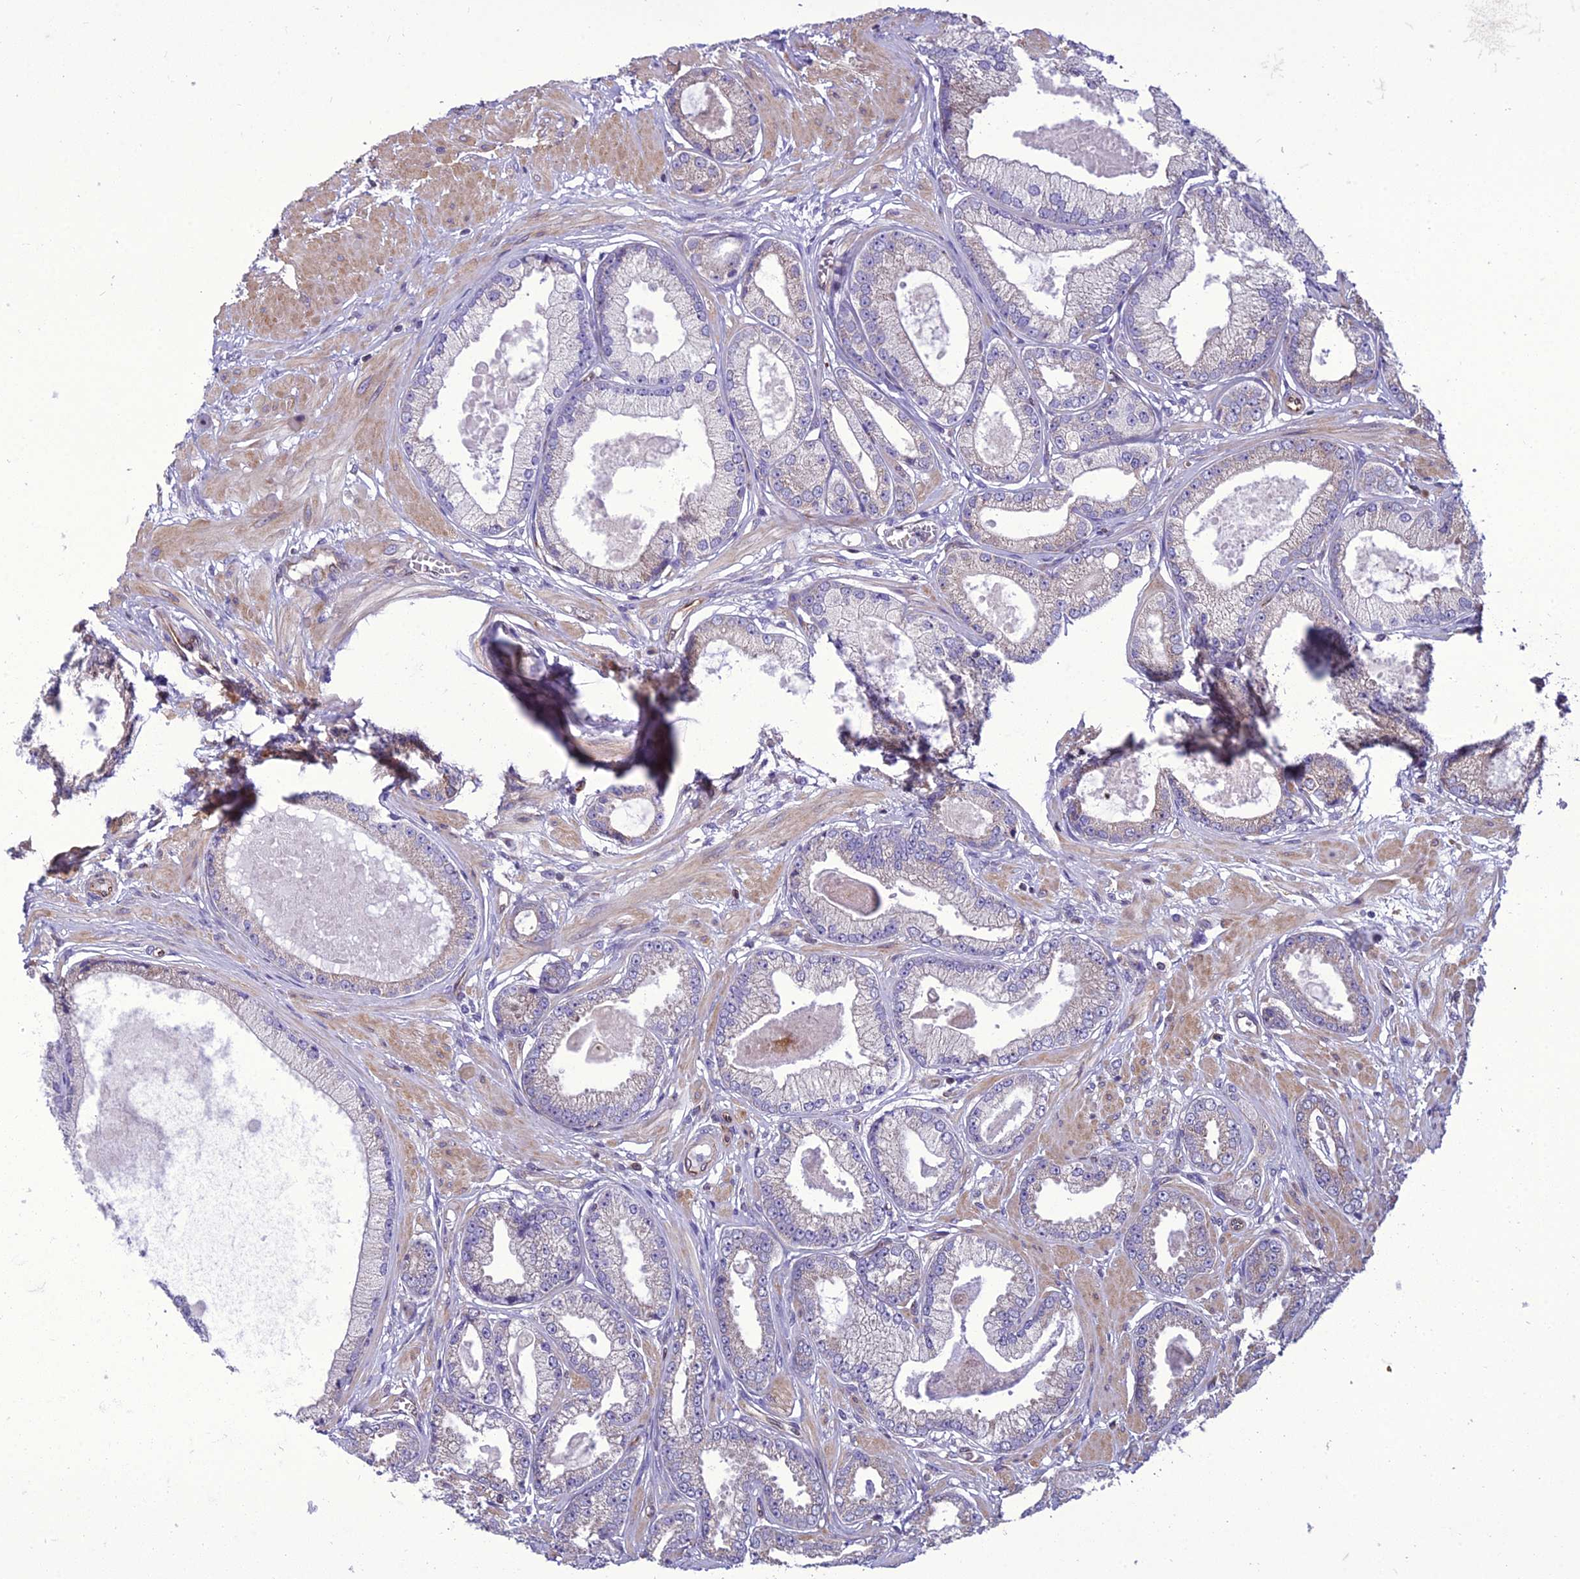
{"staining": {"intensity": "negative", "quantity": "none", "location": "none"}, "tissue": "prostate cancer", "cell_type": "Tumor cells", "image_type": "cancer", "snomed": [{"axis": "morphology", "description": "Adenocarcinoma, Low grade"}, {"axis": "topography", "description": "Prostate"}], "caption": "DAB immunohistochemical staining of human prostate adenocarcinoma (low-grade) demonstrates no significant staining in tumor cells.", "gene": "GIMAP1", "patient": {"sex": "male", "age": 64}}